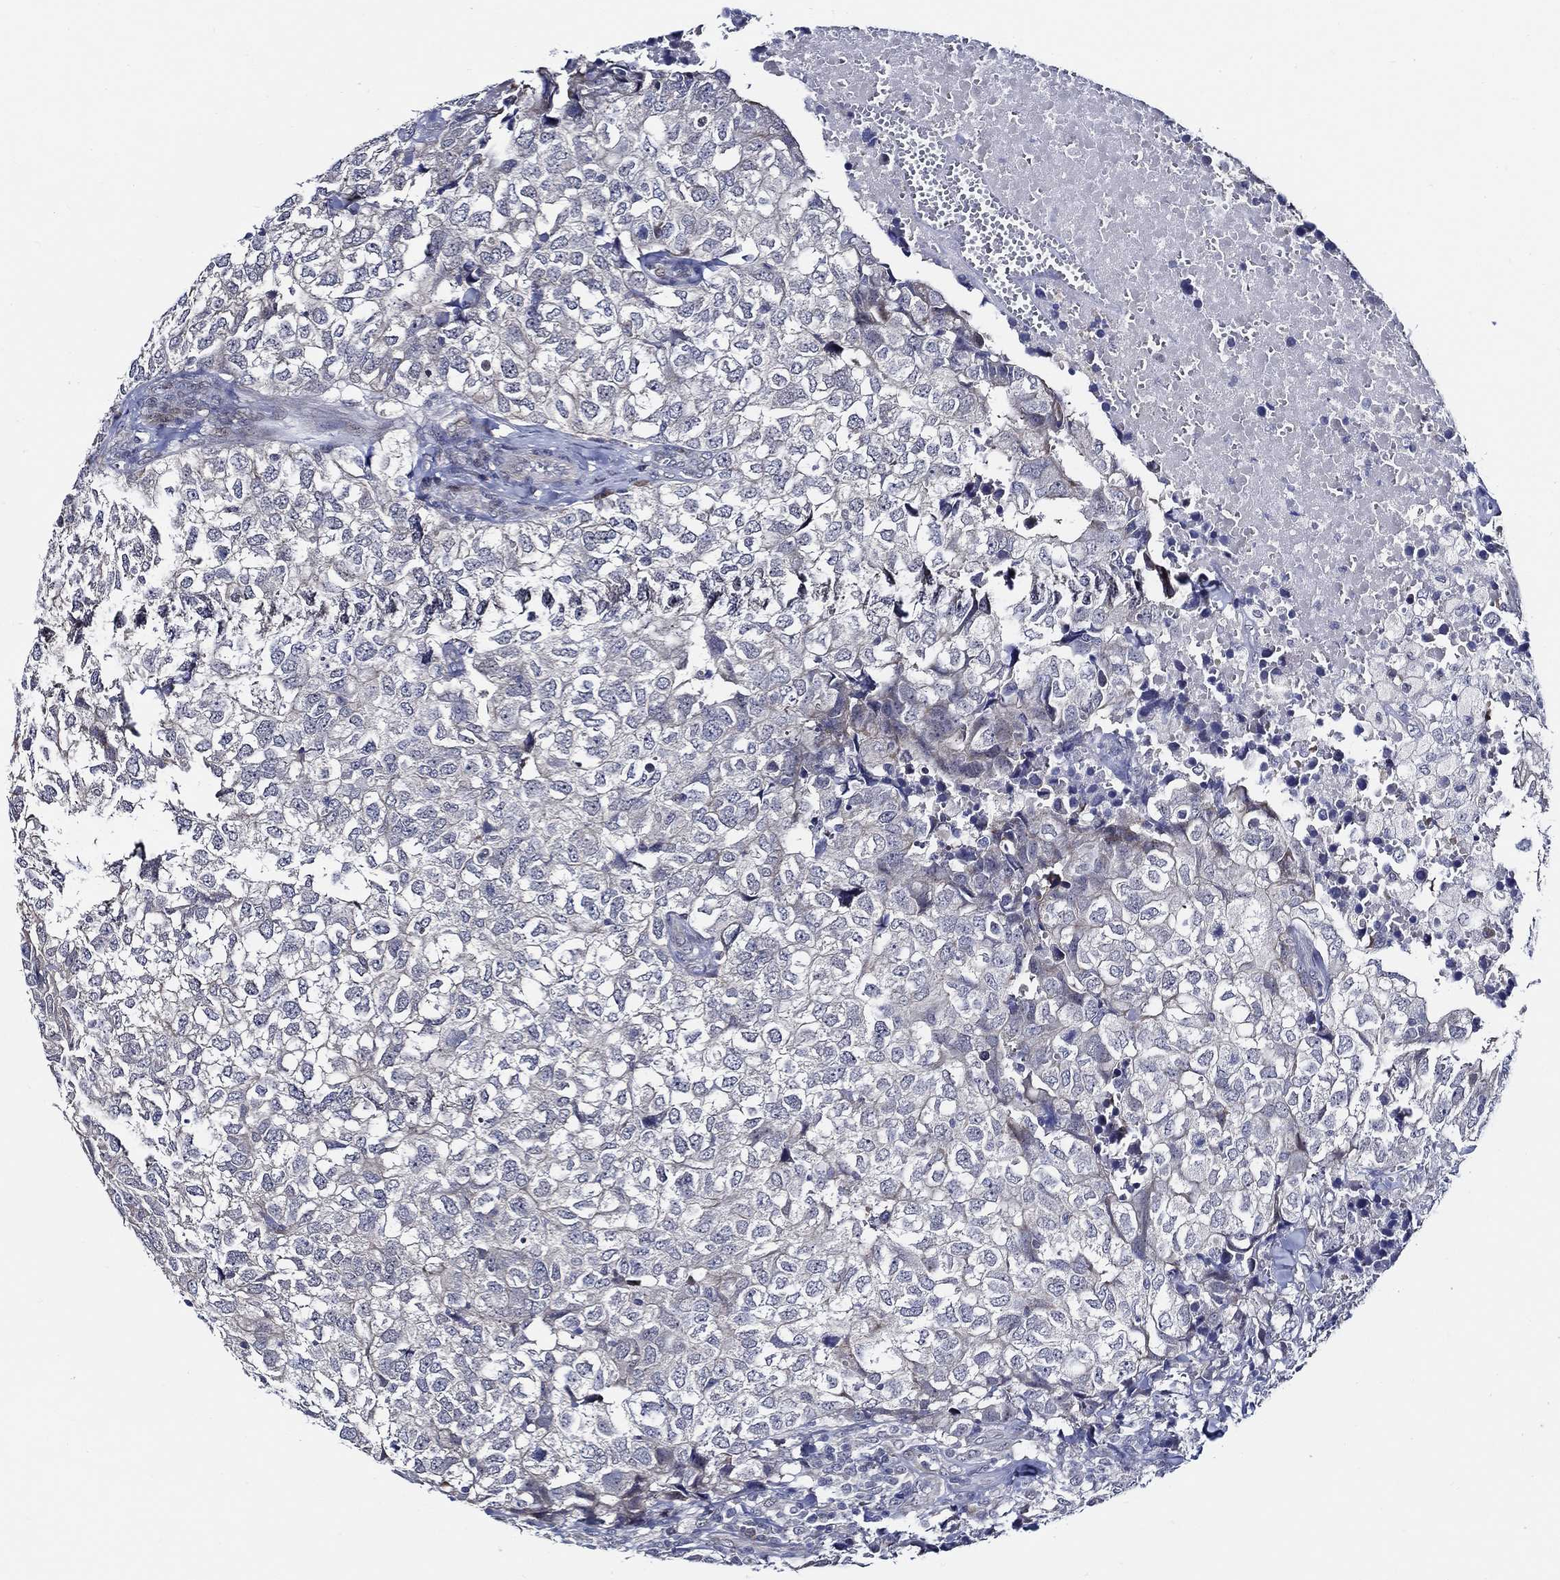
{"staining": {"intensity": "negative", "quantity": "none", "location": "none"}, "tissue": "breast cancer", "cell_type": "Tumor cells", "image_type": "cancer", "snomed": [{"axis": "morphology", "description": "Duct carcinoma"}, {"axis": "topography", "description": "Breast"}], "caption": "Breast cancer (invasive ductal carcinoma) was stained to show a protein in brown. There is no significant staining in tumor cells. (Brightfield microscopy of DAB (3,3'-diaminobenzidine) IHC at high magnification).", "gene": "C8orf48", "patient": {"sex": "female", "age": 30}}